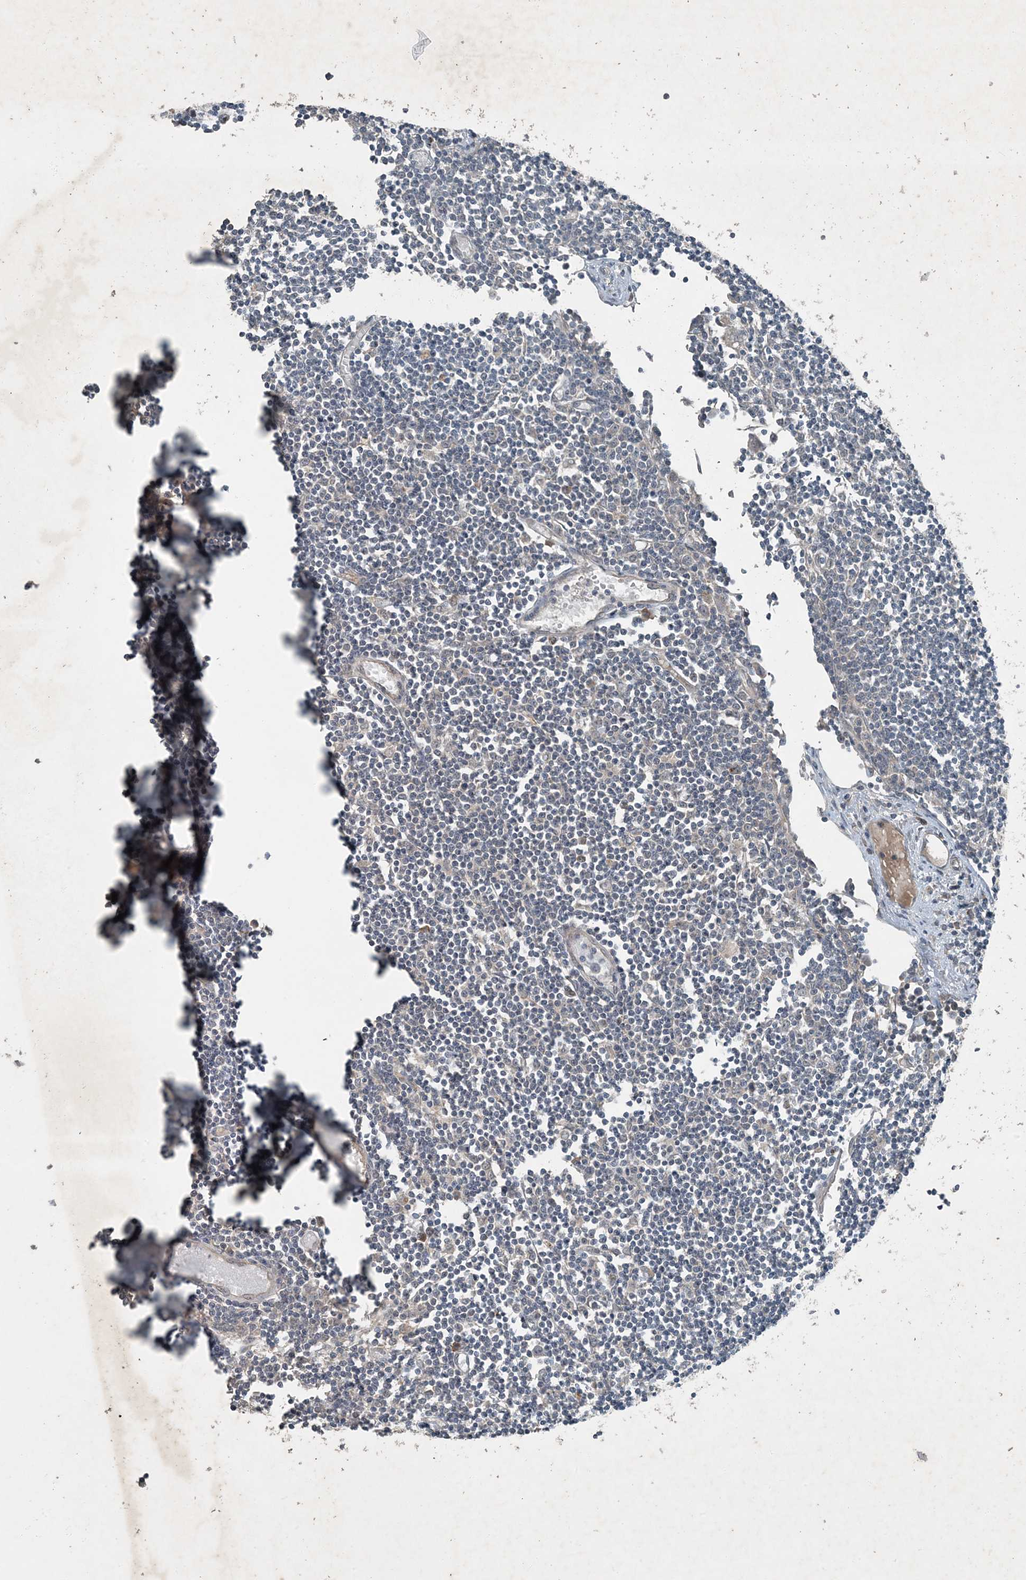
{"staining": {"intensity": "moderate", "quantity": "<25%", "location": "cytoplasmic/membranous"}, "tissue": "lymph node", "cell_type": "Non-germinal center cells", "image_type": "normal", "snomed": [{"axis": "morphology", "description": "Normal tissue, NOS"}, {"axis": "topography", "description": "Lymph node"}], "caption": "IHC (DAB) staining of normal lymph node displays moderate cytoplasmic/membranous protein staining in about <25% of non-germinal center cells.", "gene": "MDN1", "patient": {"sex": "female", "age": 11}}